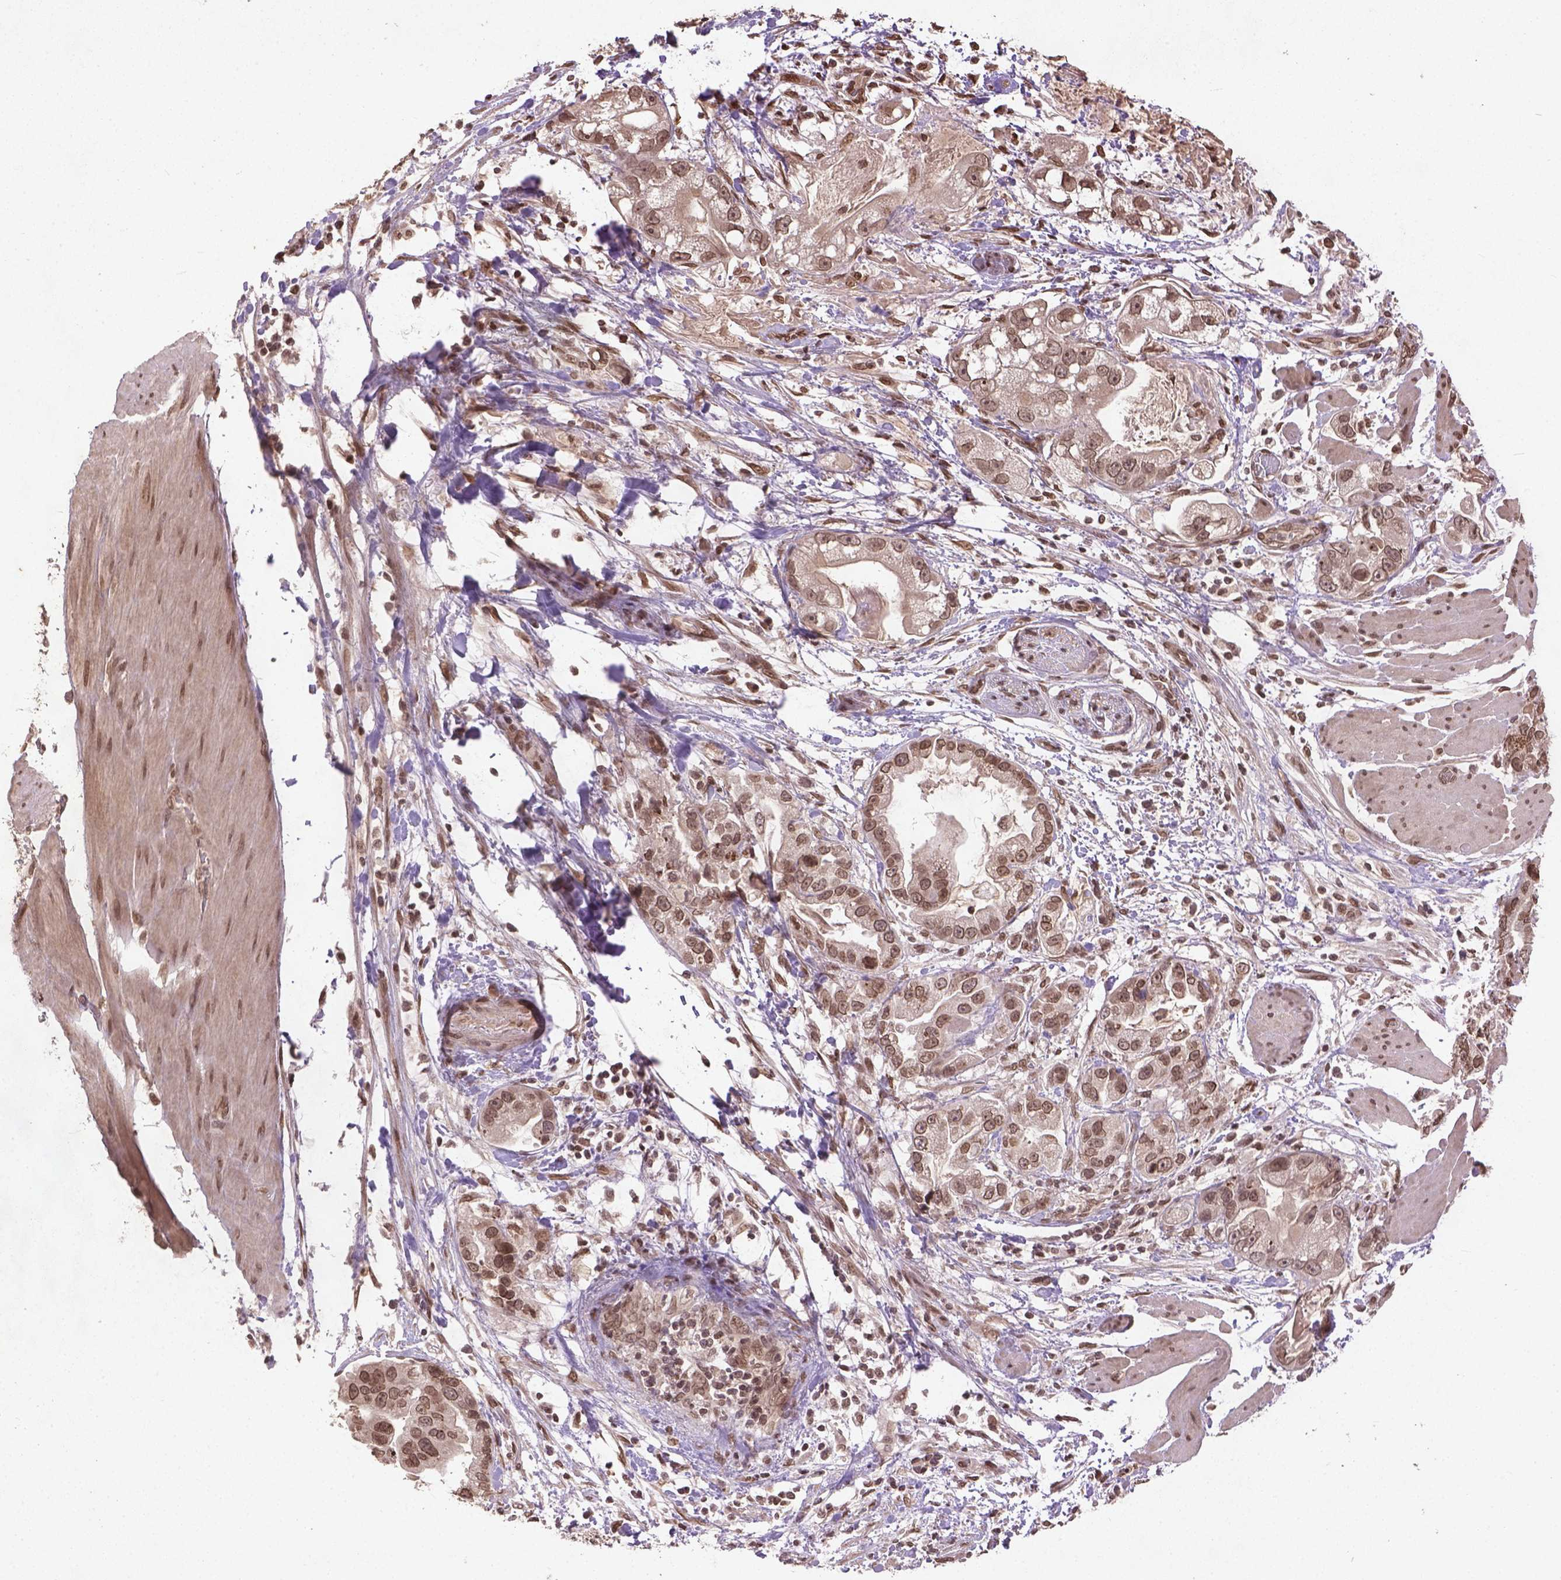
{"staining": {"intensity": "moderate", "quantity": ">75%", "location": "nuclear"}, "tissue": "stomach cancer", "cell_type": "Tumor cells", "image_type": "cancer", "snomed": [{"axis": "morphology", "description": "Adenocarcinoma, NOS"}, {"axis": "topography", "description": "Stomach"}], "caption": "IHC of stomach adenocarcinoma demonstrates medium levels of moderate nuclear expression in about >75% of tumor cells. (Stains: DAB in brown, nuclei in blue, Microscopy: brightfield microscopy at high magnification).", "gene": "BANF1", "patient": {"sex": "male", "age": 59}}